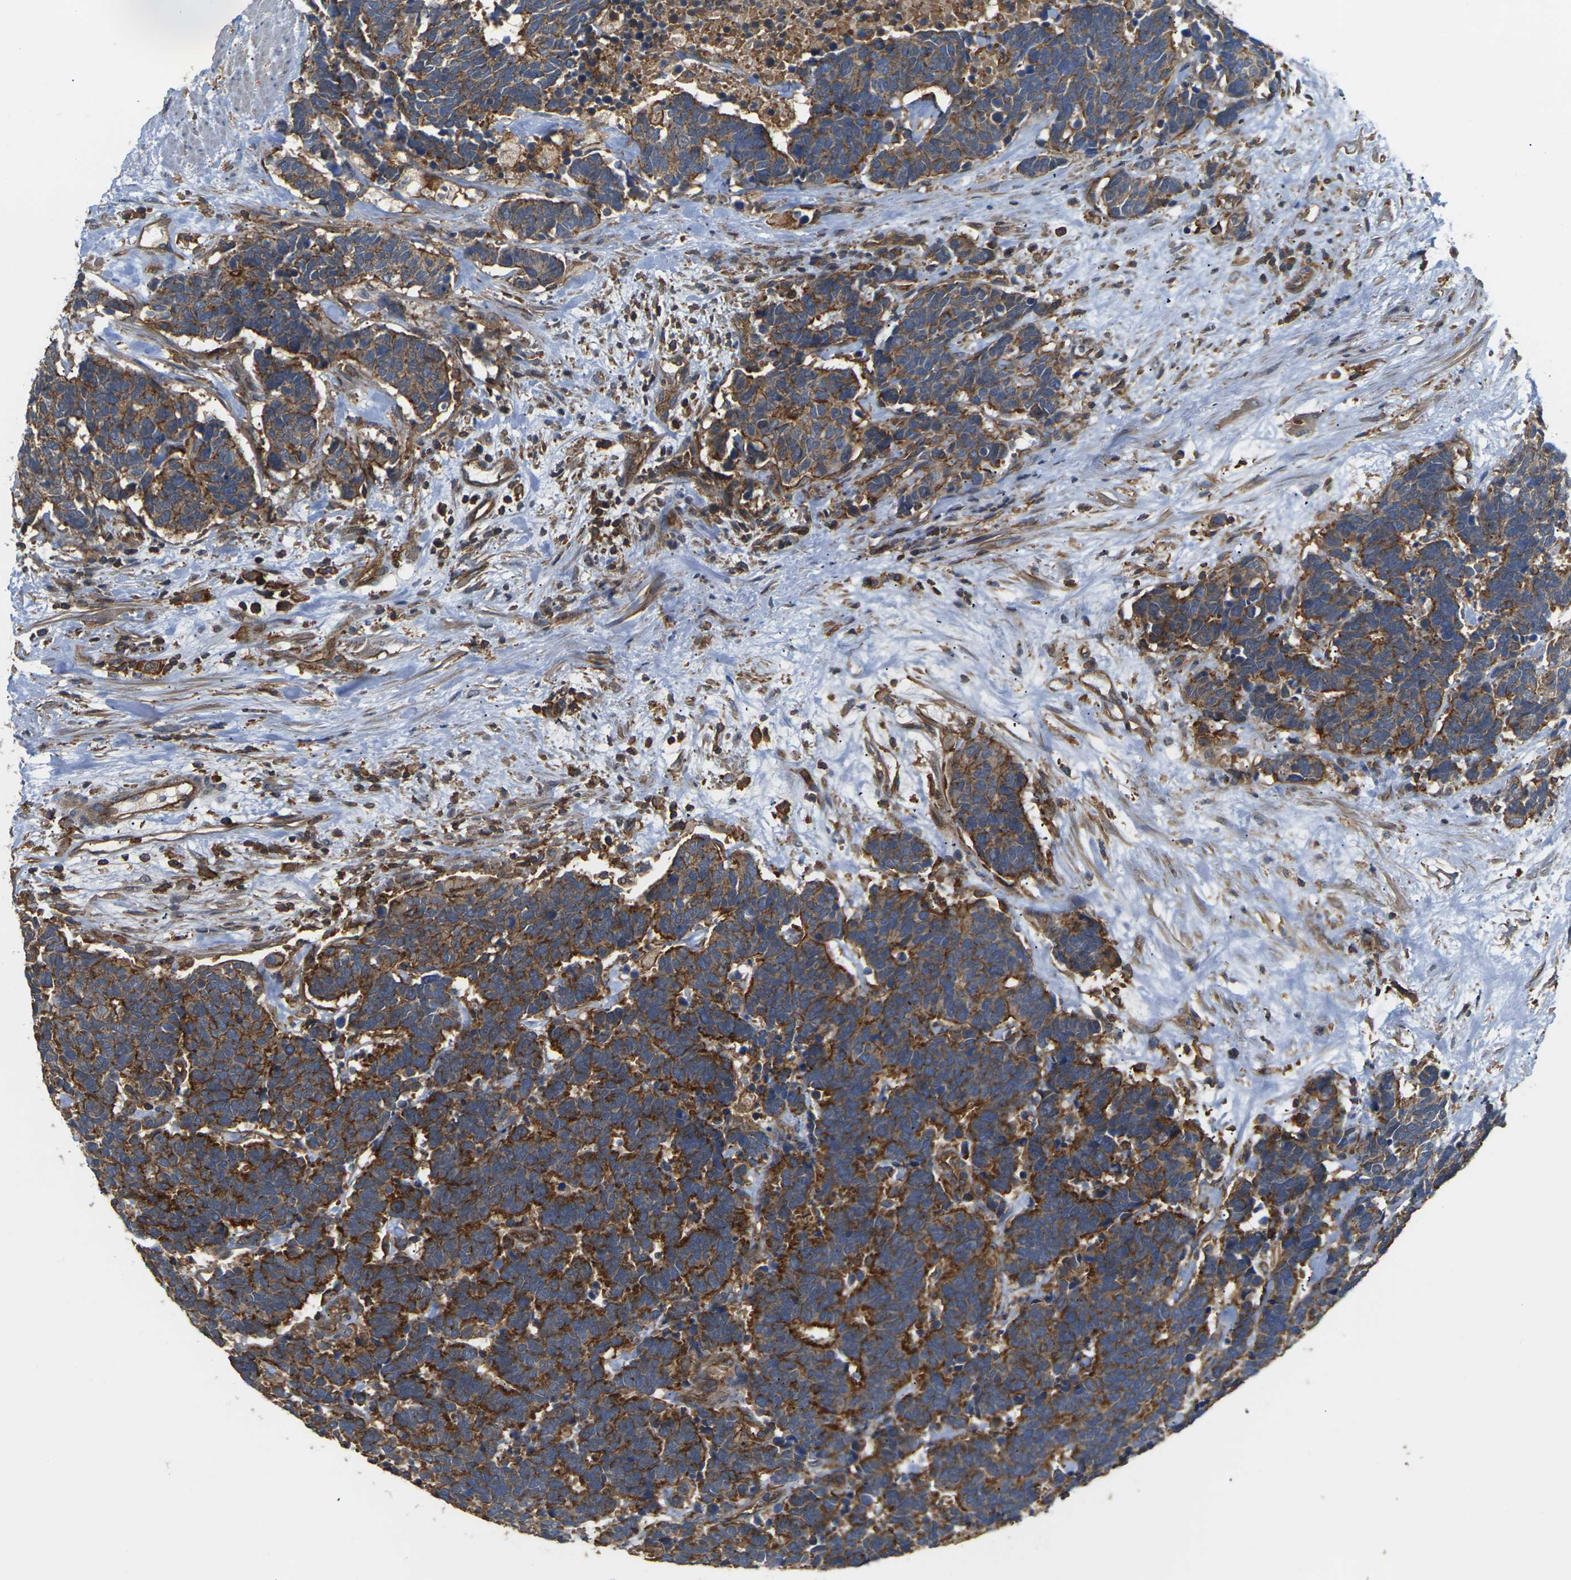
{"staining": {"intensity": "strong", "quantity": ">75%", "location": "cytoplasmic/membranous"}, "tissue": "carcinoid", "cell_type": "Tumor cells", "image_type": "cancer", "snomed": [{"axis": "morphology", "description": "Carcinoma, NOS"}, {"axis": "morphology", "description": "Carcinoid, malignant, NOS"}, {"axis": "topography", "description": "Urinary bladder"}], "caption": "This is a histology image of IHC staining of malignant carcinoid, which shows strong positivity in the cytoplasmic/membranous of tumor cells.", "gene": "IQGAP1", "patient": {"sex": "male", "age": 57}}